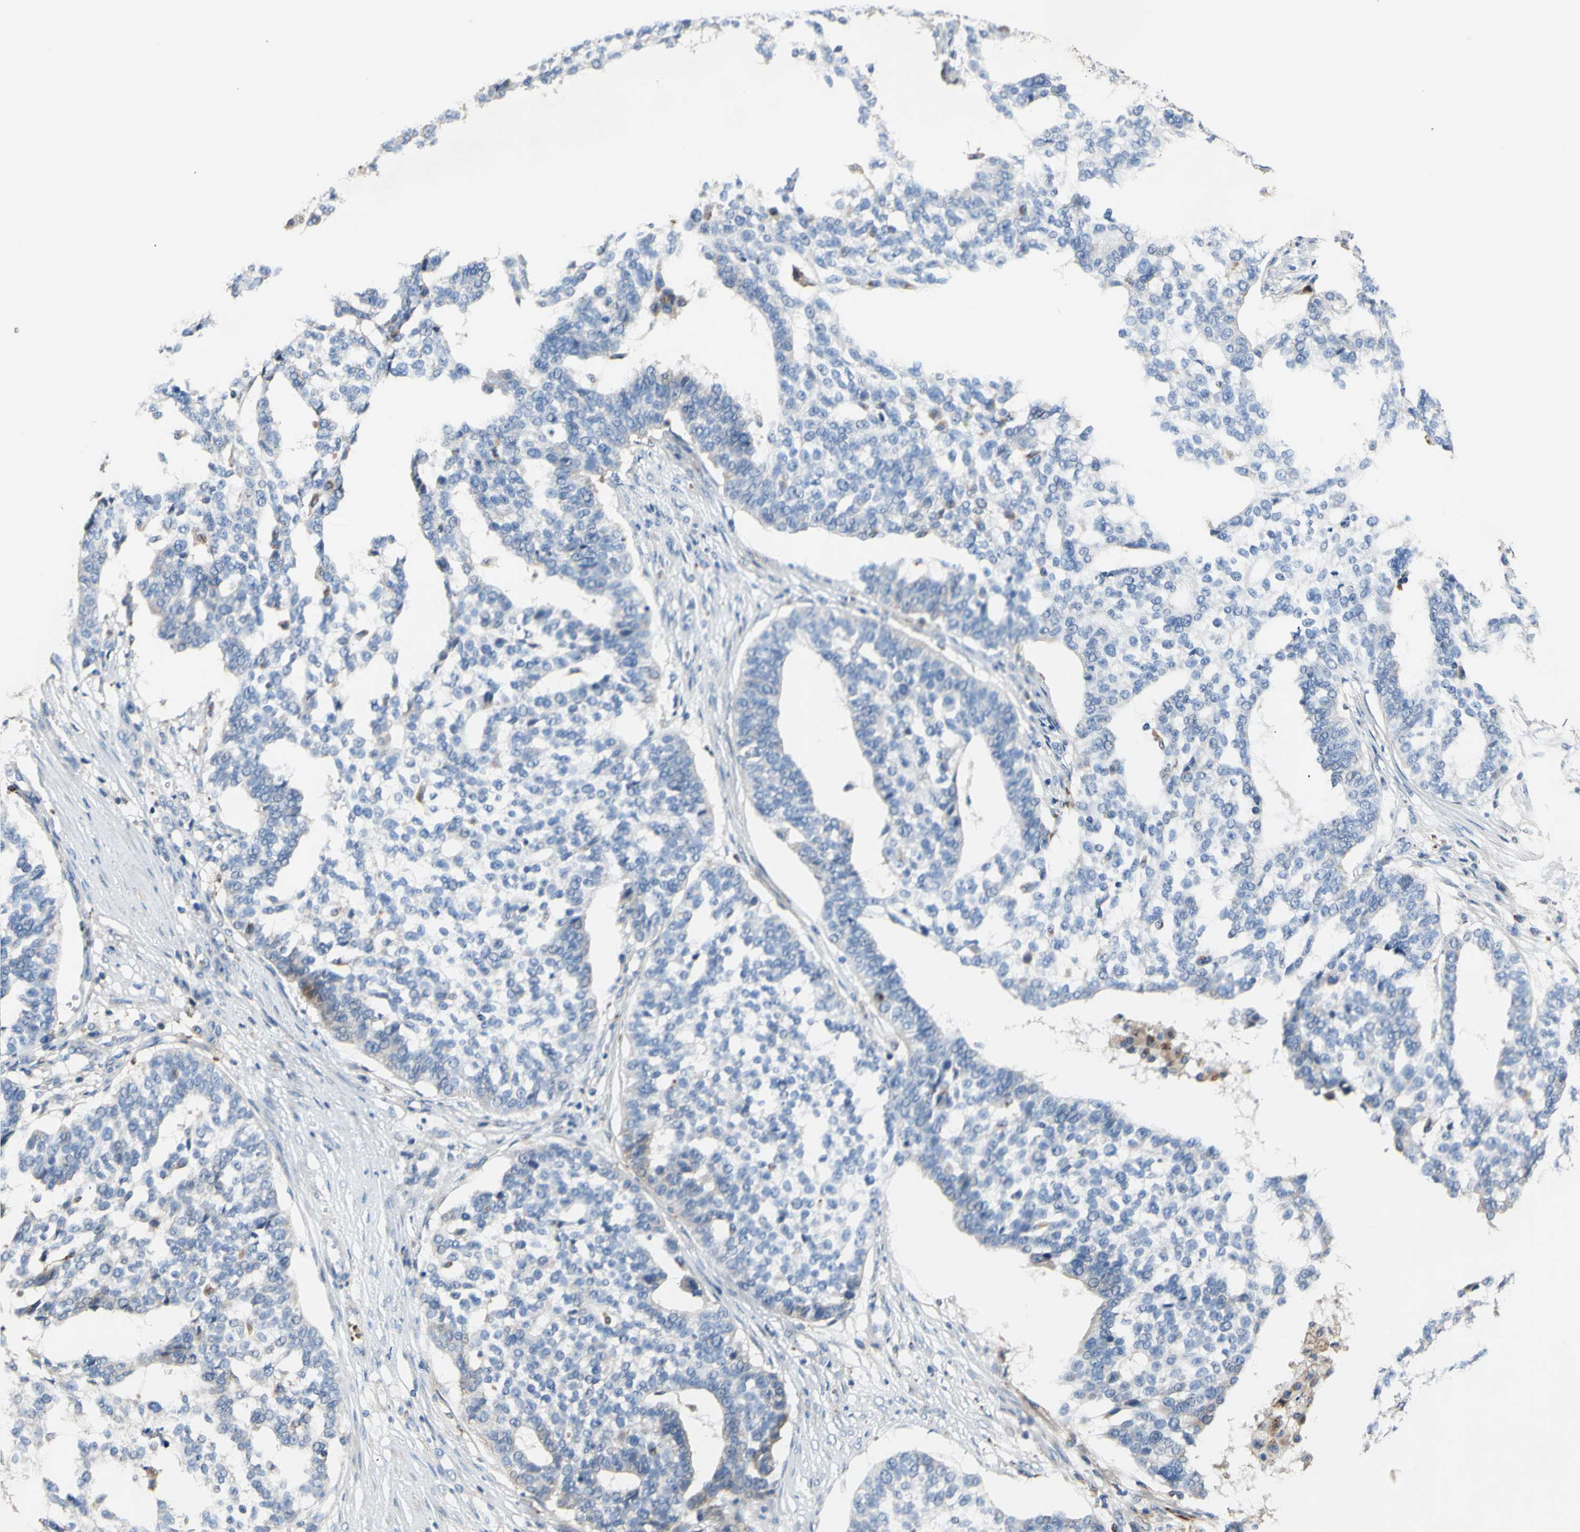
{"staining": {"intensity": "strong", "quantity": "<25%", "location": "cytoplasmic/membranous"}, "tissue": "ovarian cancer", "cell_type": "Tumor cells", "image_type": "cancer", "snomed": [{"axis": "morphology", "description": "Cystadenocarcinoma, serous, NOS"}, {"axis": "topography", "description": "Ovary"}], "caption": "Serous cystadenocarcinoma (ovarian) stained with a protein marker reveals strong staining in tumor cells.", "gene": "CDON", "patient": {"sex": "female", "age": 59}}